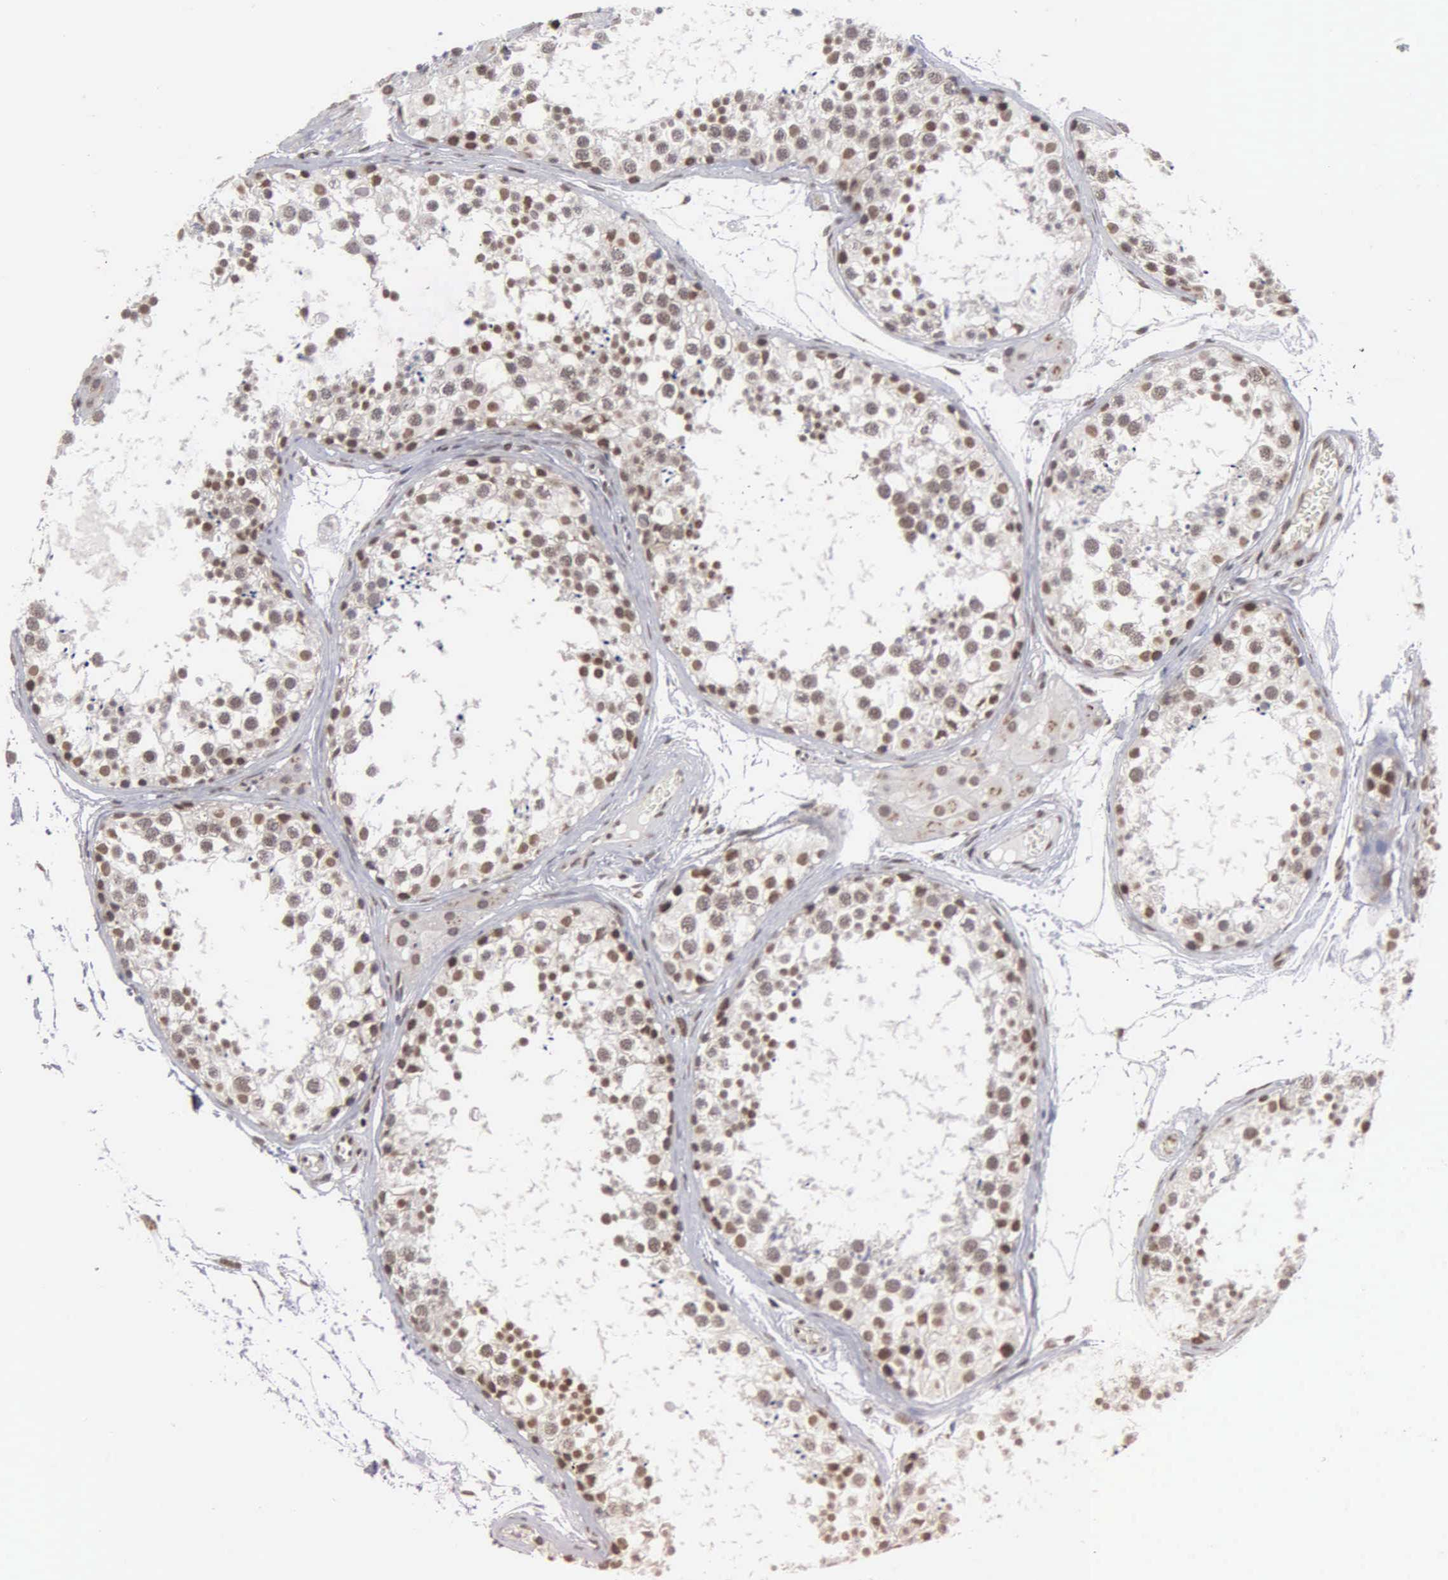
{"staining": {"intensity": "strong", "quantity": ">75%", "location": "nuclear"}, "tissue": "testis", "cell_type": "Cells in seminiferous ducts", "image_type": "normal", "snomed": [{"axis": "morphology", "description": "Normal tissue, NOS"}, {"axis": "topography", "description": "Testis"}], "caption": "This is a photomicrograph of IHC staining of normal testis, which shows strong positivity in the nuclear of cells in seminiferous ducts.", "gene": "GTF2A1", "patient": {"sex": "male", "age": 57}}